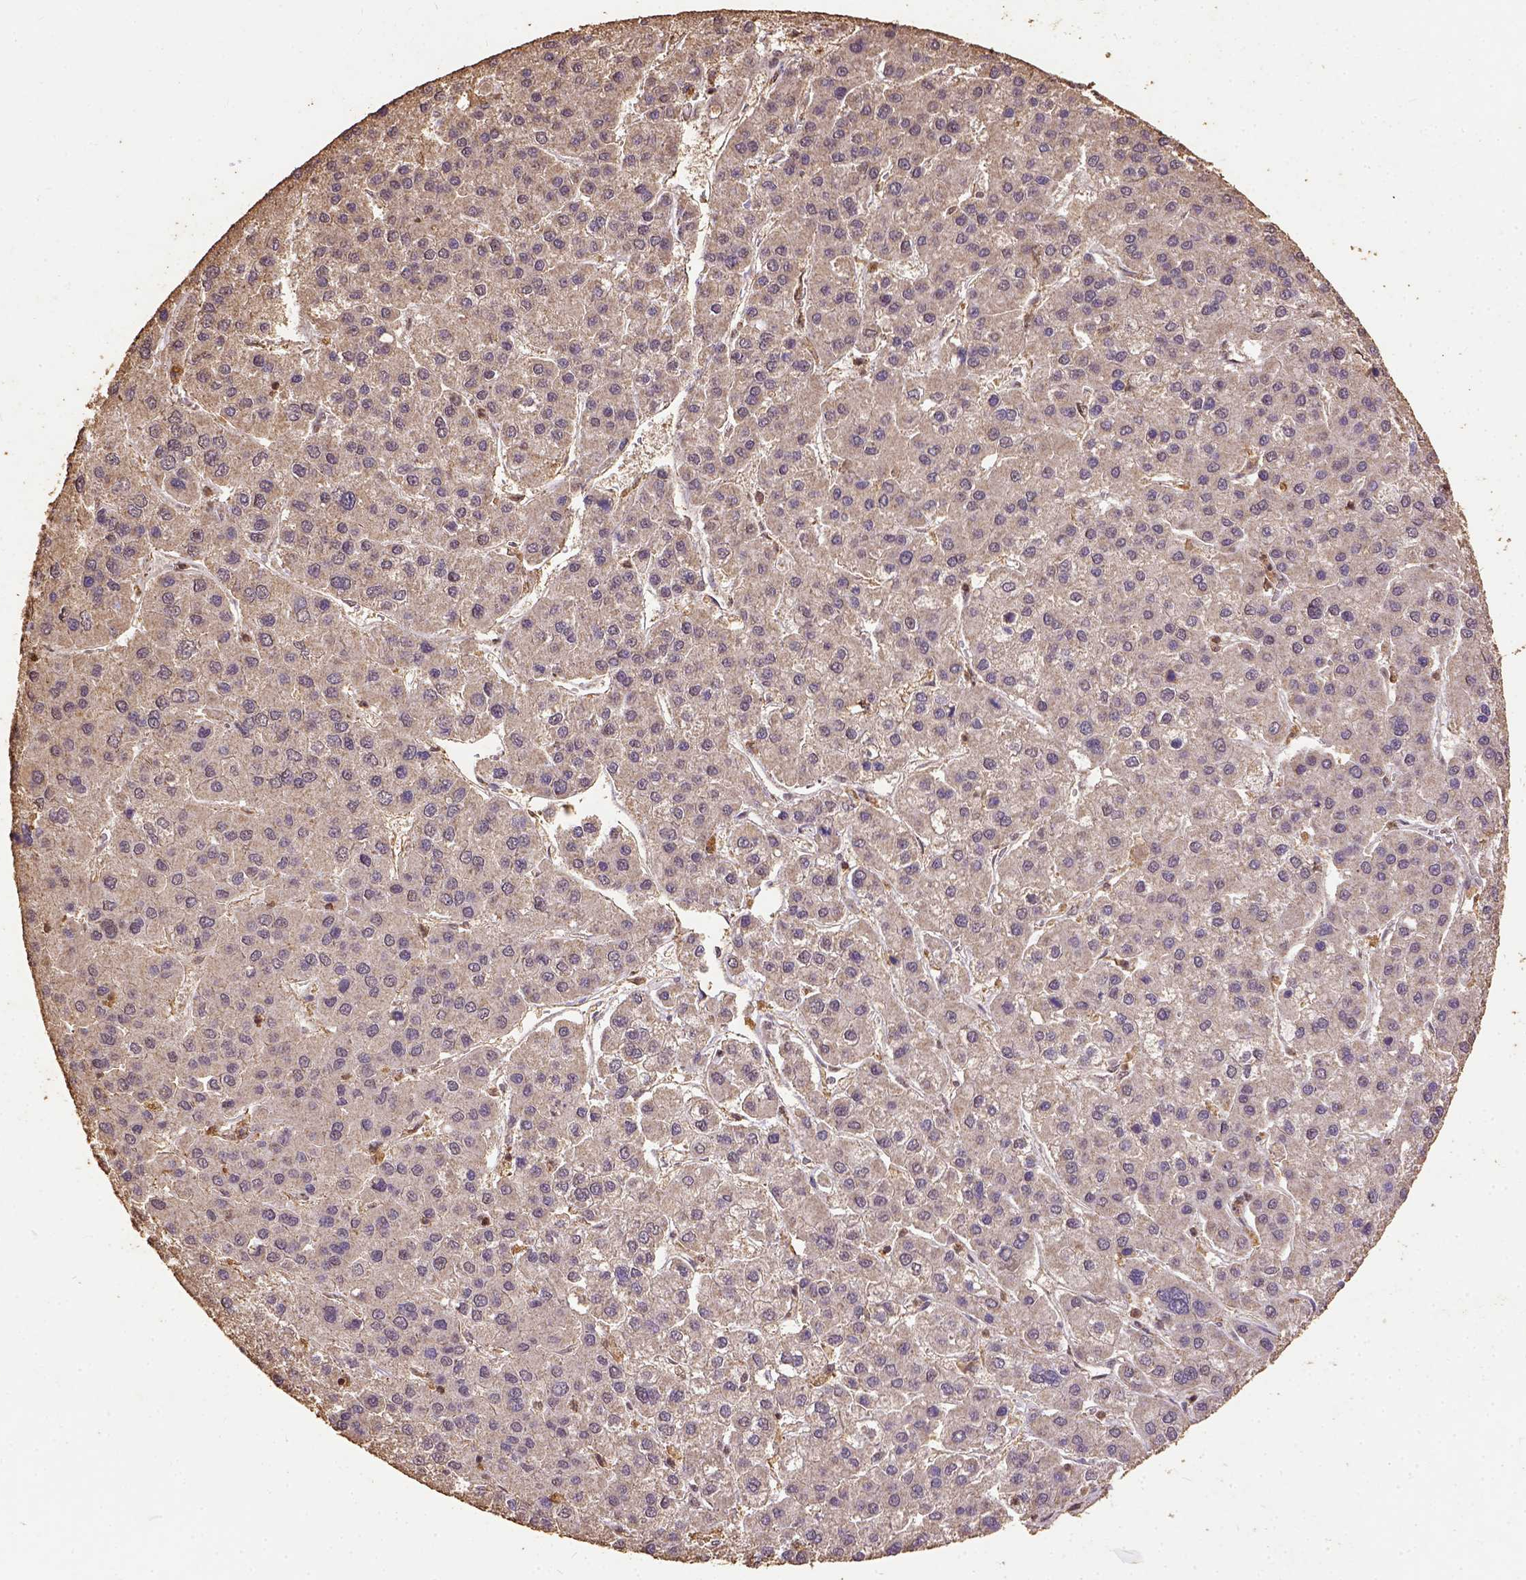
{"staining": {"intensity": "negative", "quantity": "none", "location": "none"}, "tissue": "liver cancer", "cell_type": "Tumor cells", "image_type": "cancer", "snomed": [{"axis": "morphology", "description": "Carcinoma, Hepatocellular, NOS"}, {"axis": "topography", "description": "Liver"}], "caption": "Immunohistochemistry image of human hepatocellular carcinoma (liver) stained for a protein (brown), which reveals no positivity in tumor cells.", "gene": "NACC1", "patient": {"sex": "female", "age": 41}}